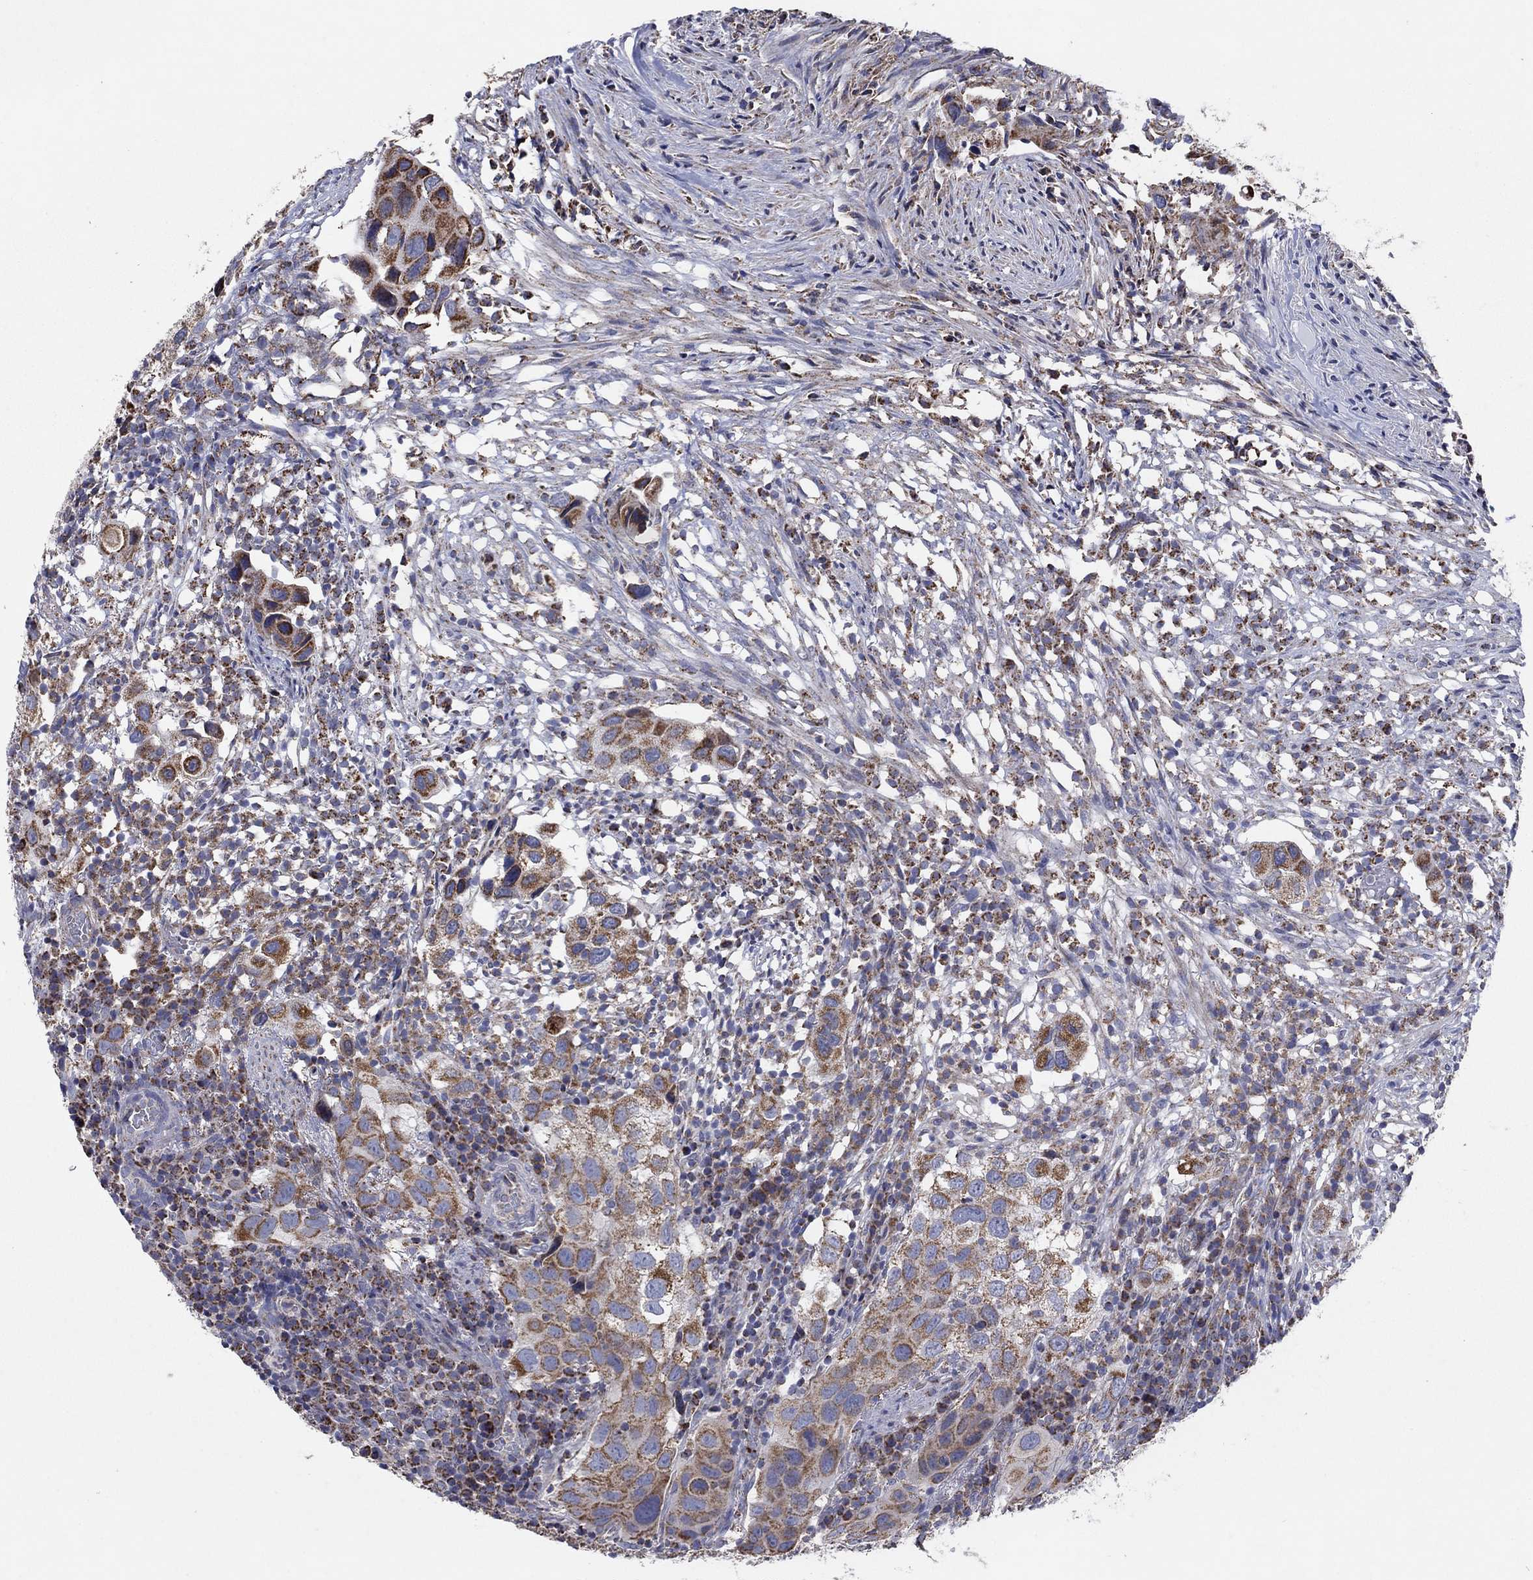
{"staining": {"intensity": "moderate", "quantity": "25%-75%", "location": "cytoplasmic/membranous"}, "tissue": "urothelial cancer", "cell_type": "Tumor cells", "image_type": "cancer", "snomed": [{"axis": "morphology", "description": "Urothelial carcinoma, High grade"}, {"axis": "topography", "description": "Urinary bladder"}], "caption": "A photomicrograph of human urothelial cancer stained for a protein displays moderate cytoplasmic/membranous brown staining in tumor cells.", "gene": "C9orf85", "patient": {"sex": "male", "age": 79}}